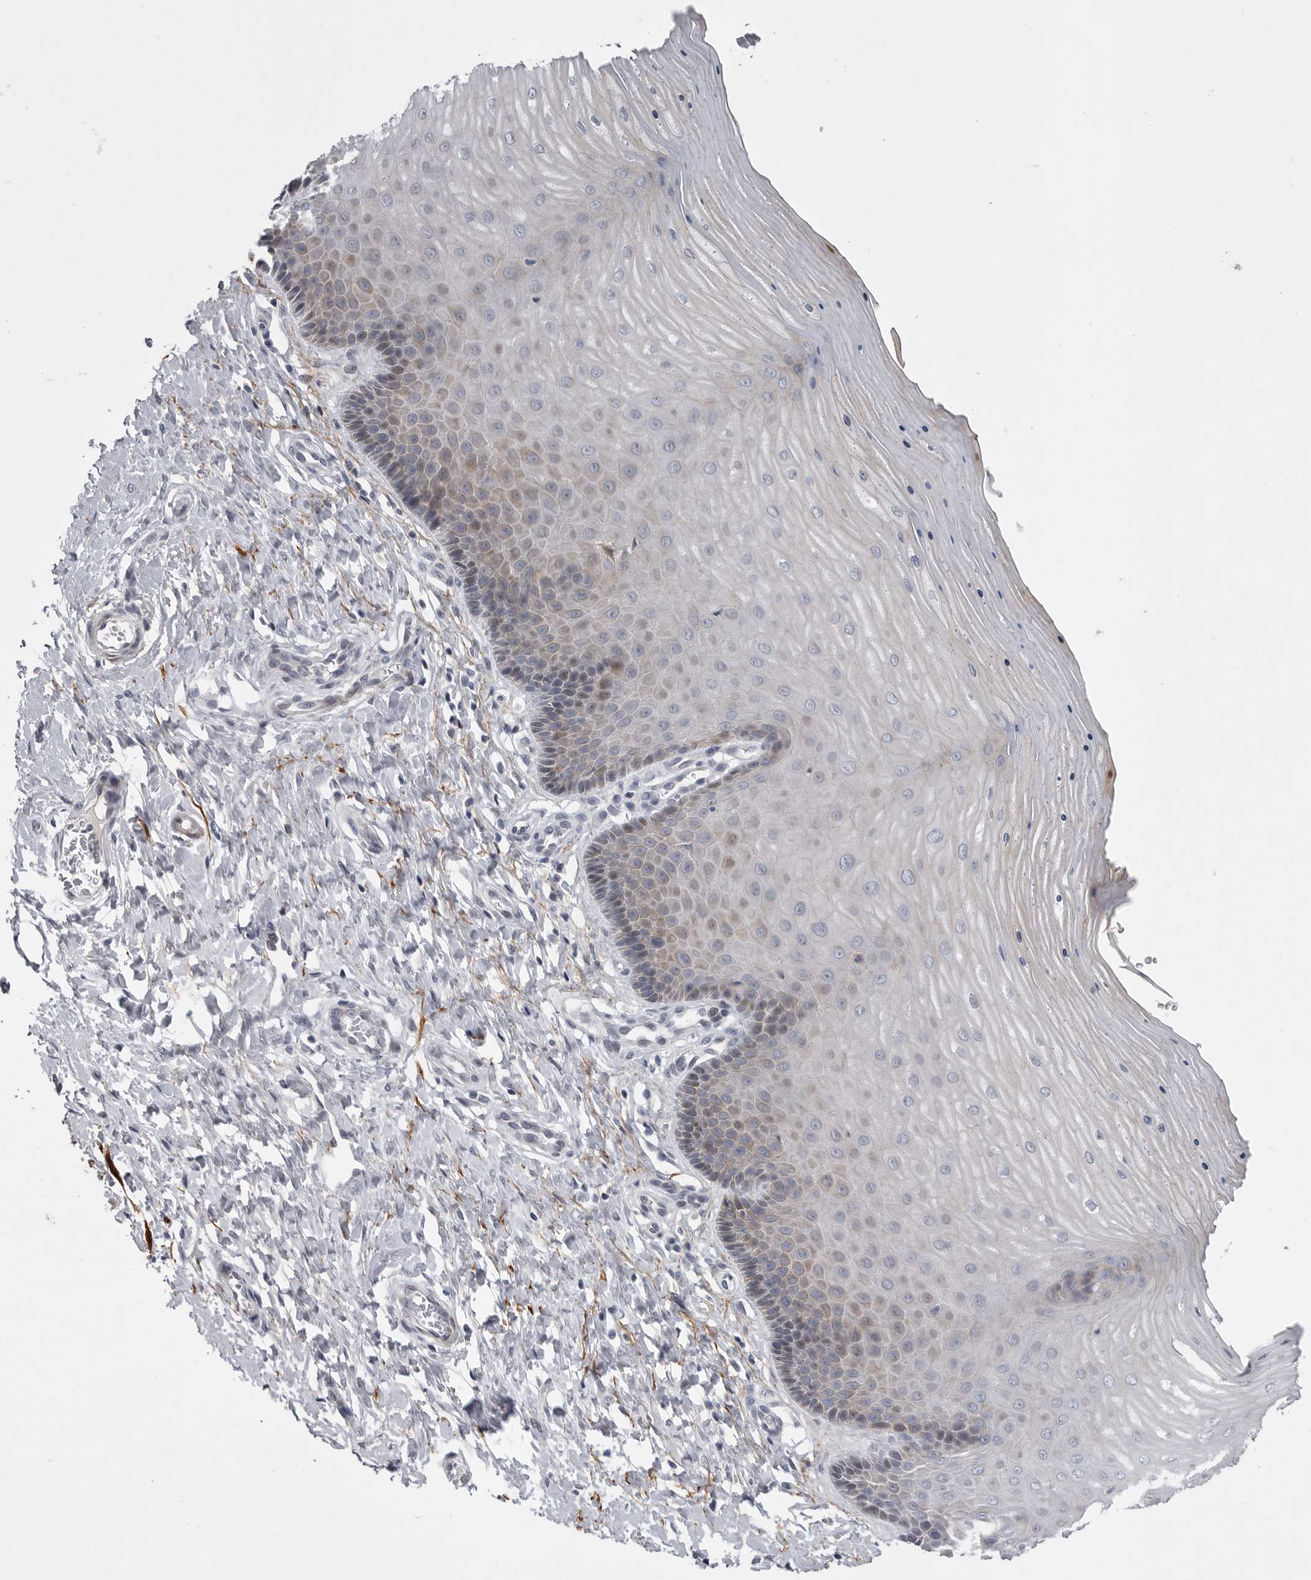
{"staining": {"intensity": "moderate", "quantity": "<25%", "location": "cytoplasmic/membranous"}, "tissue": "cervix", "cell_type": "Glandular cells", "image_type": "normal", "snomed": [{"axis": "morphology", "description": "Normal tissue, NOS"}, {"axis": "topography", "description": "Cervix"}], "caption": "Glandular cells display moderate cytoplasmic/membranous positivity in approximately <25% of cells in benign cervix. Using DAB (brown) and hematoxylin (blue) stains, captured at high magnification using brightfield microscopy.", "gene": "CRP", "patient": {"sex": "female", "age": 55}}